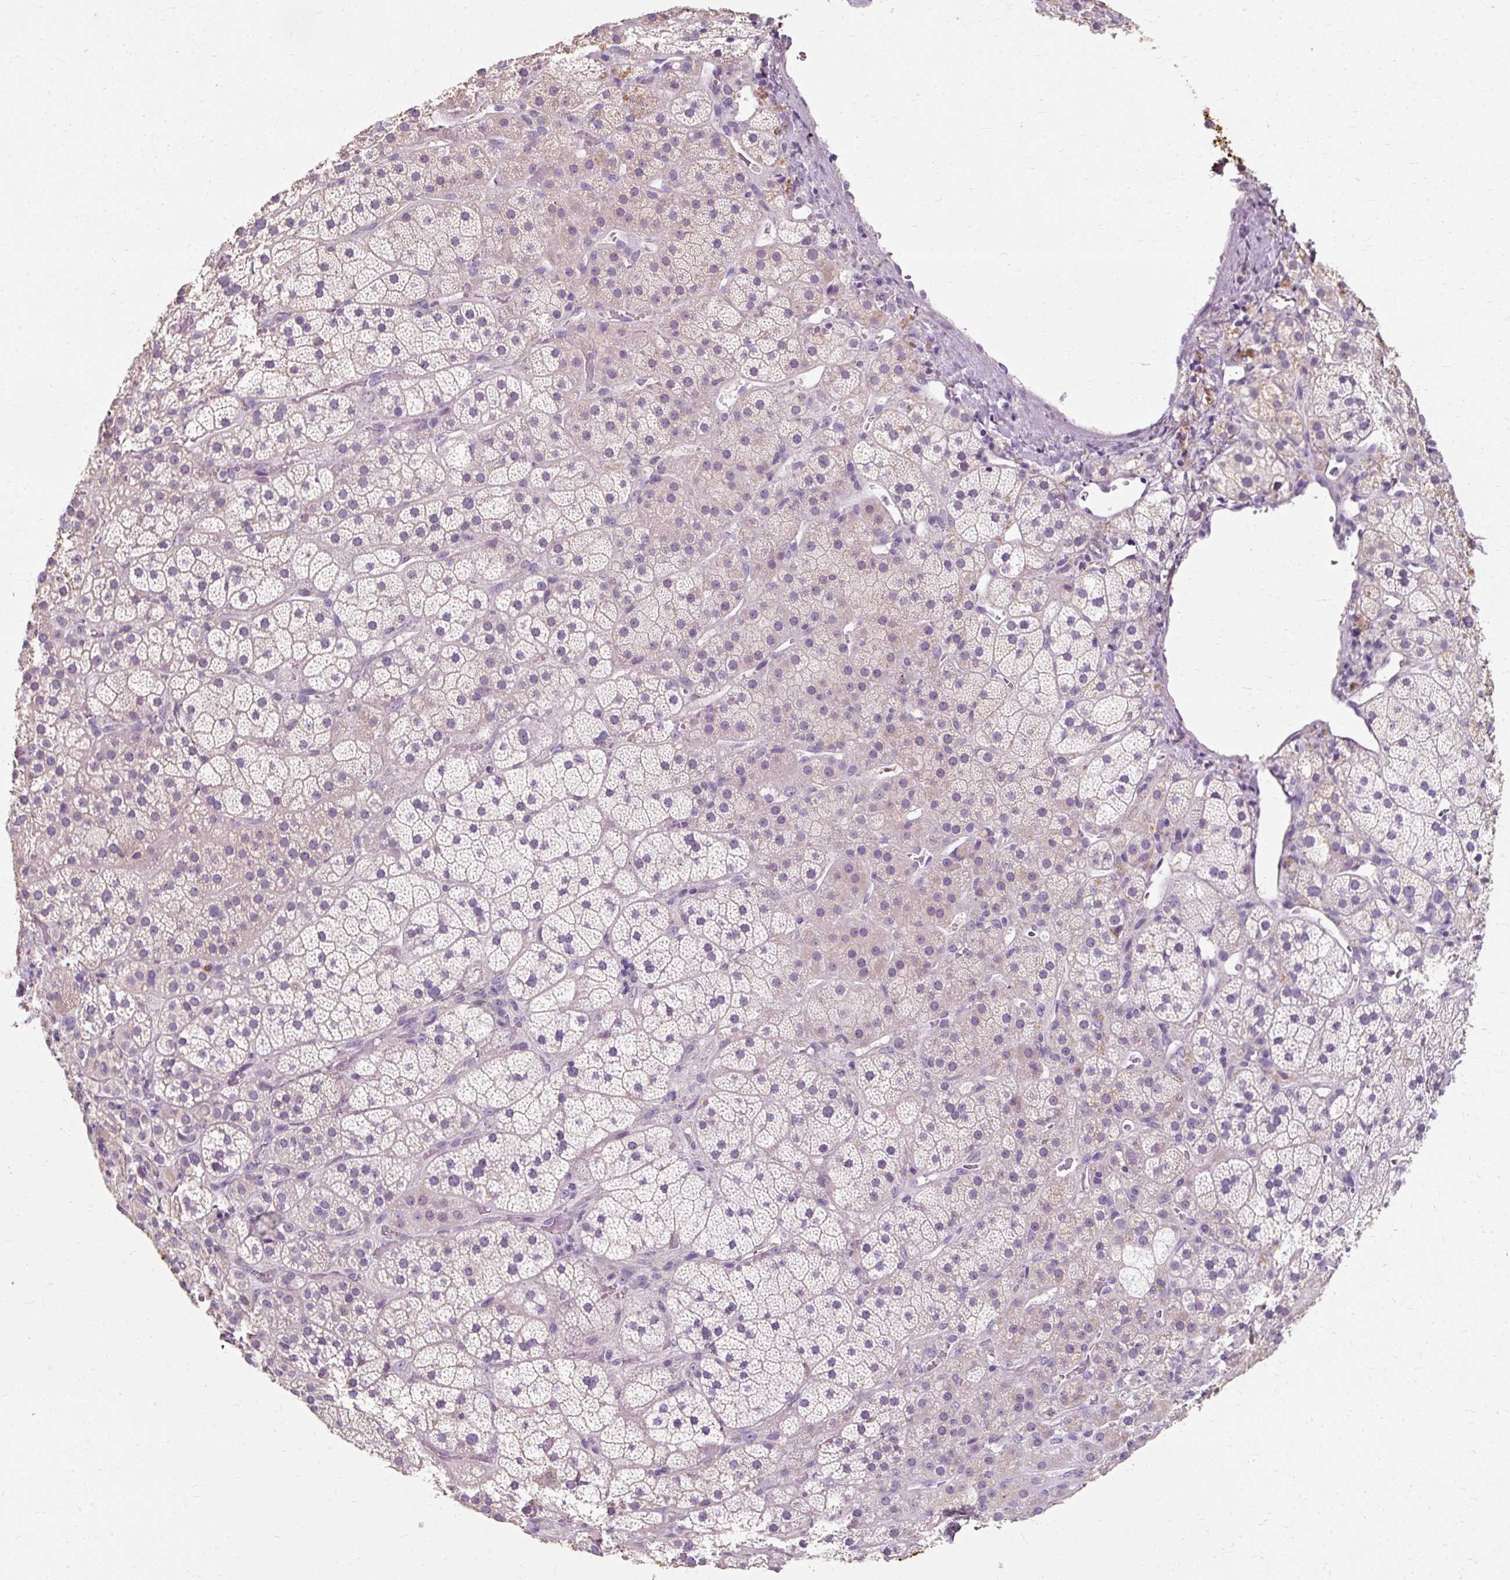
{"staining": {"intensity": "negative", "quantity": "none", "location": "none"}, "tissue": "adrenal gland", "cell_type": "Glandular cells", "image_type": "normal", "snomed": [{"axis": "morphology", "description": "Normal tissue, NOS"}, {"axis": "topography", "description": "Adrenal gland"}], "caption": "Image shows no significant protein staining in glandular cells of benign adrenal gland.", "gene": "KLHL24", "patient": {"sex": "male", "age": 57}}